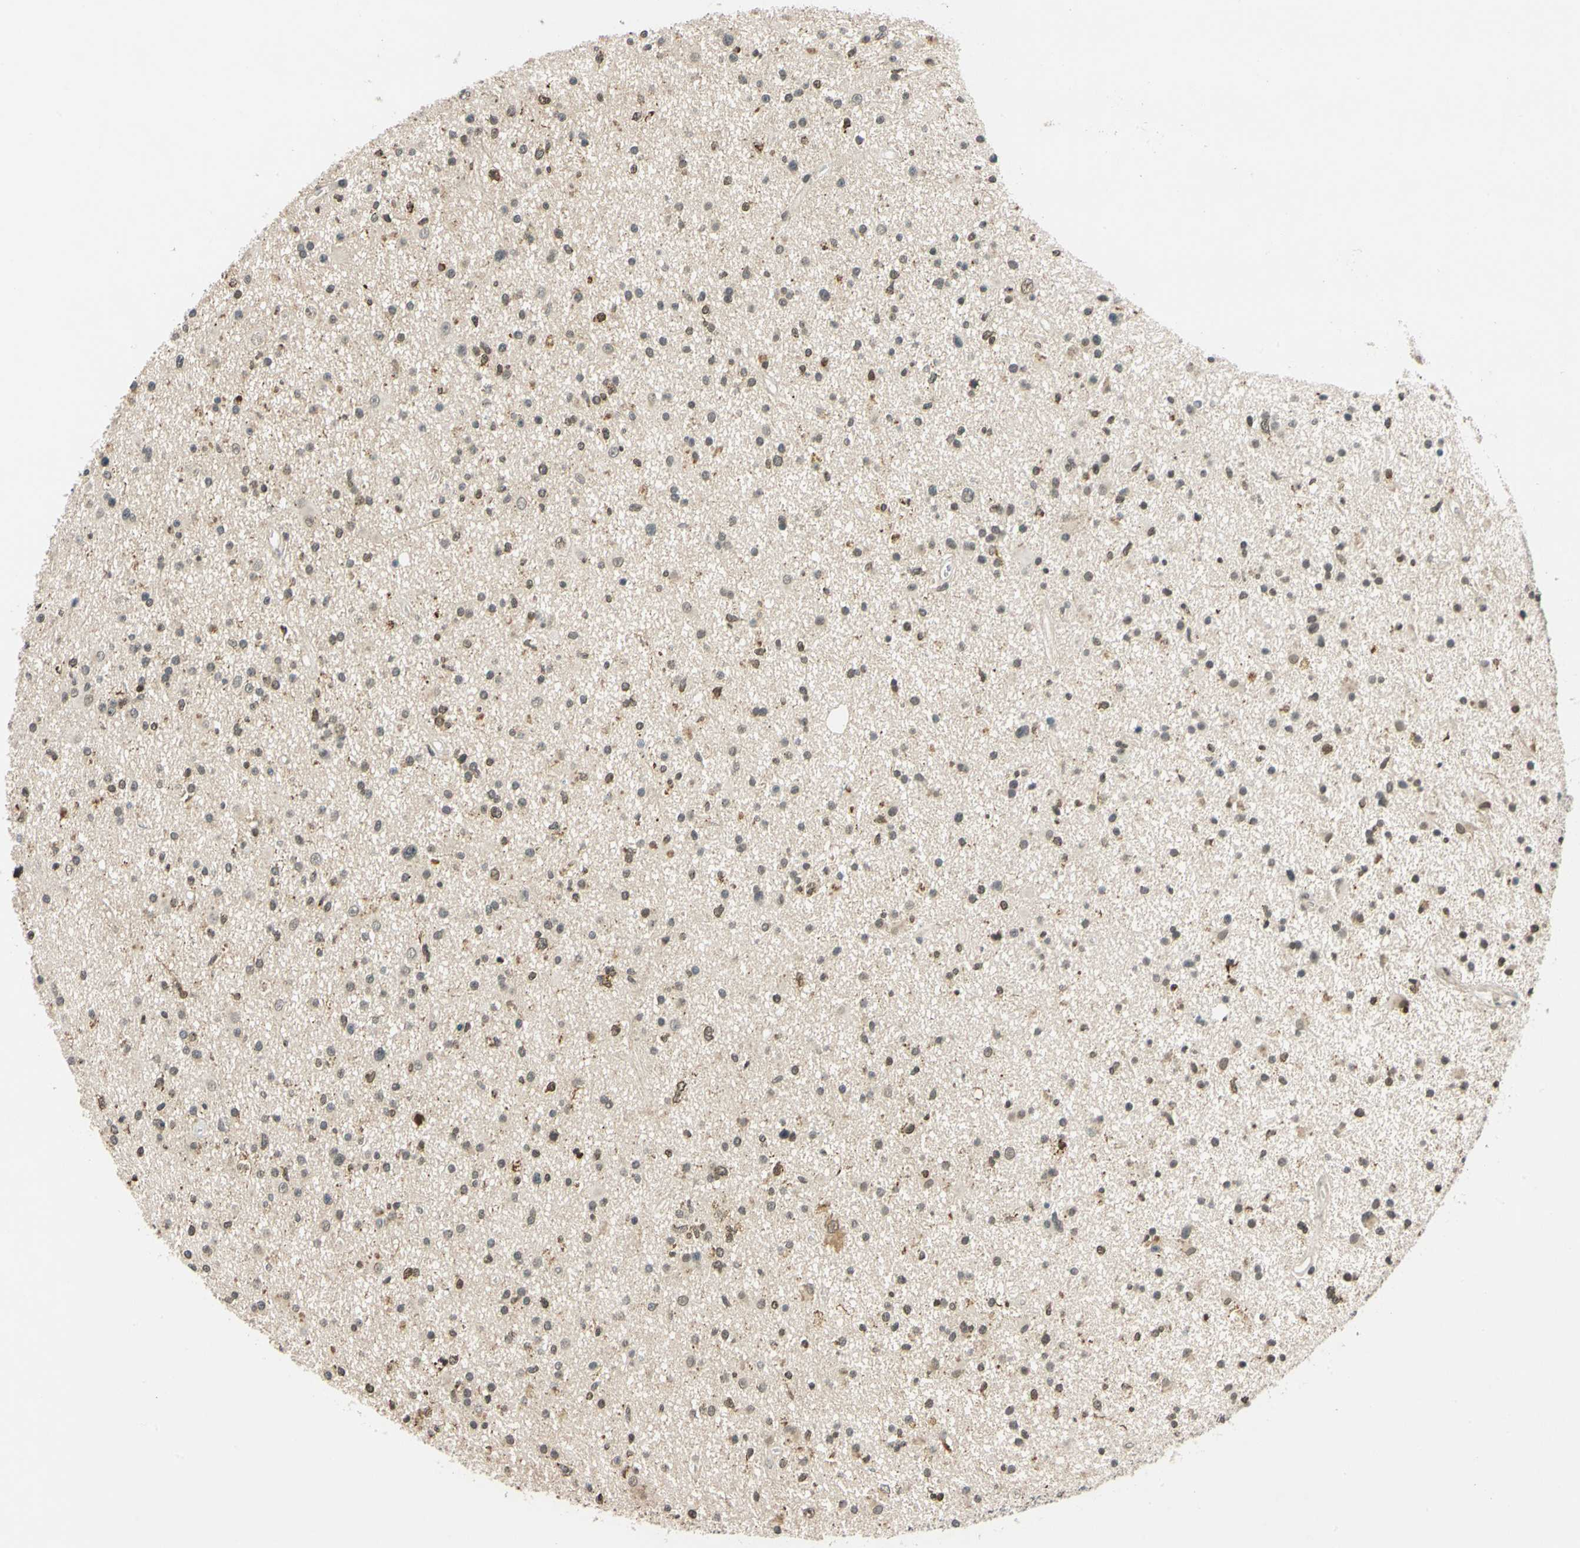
{"staining": {"intensity": "moderate", "quantity": "25%-75%", "location": "cytoplasmic/membranous,nuclear"}, "tissue": "glioma", "cell_type": "Tumor cells", "image_type": "cancer", "snomed": [{"axis": "morphology", "description": "Glioma, malignant, High grade"}, {"axis": "topography", "description": "Brain"}], "caption": "The micrograph exhibits immunohistochemical staining of glioma. There is moderate cytoplasmic/membranous and nuclear positivity is seen in approximately 25%-75% of tumor cells. (brown staining indicates protein expression, while blue staining denotes nuclei).", "gene": "POGZ", "patient": {"sex": "male", "age": 33}}